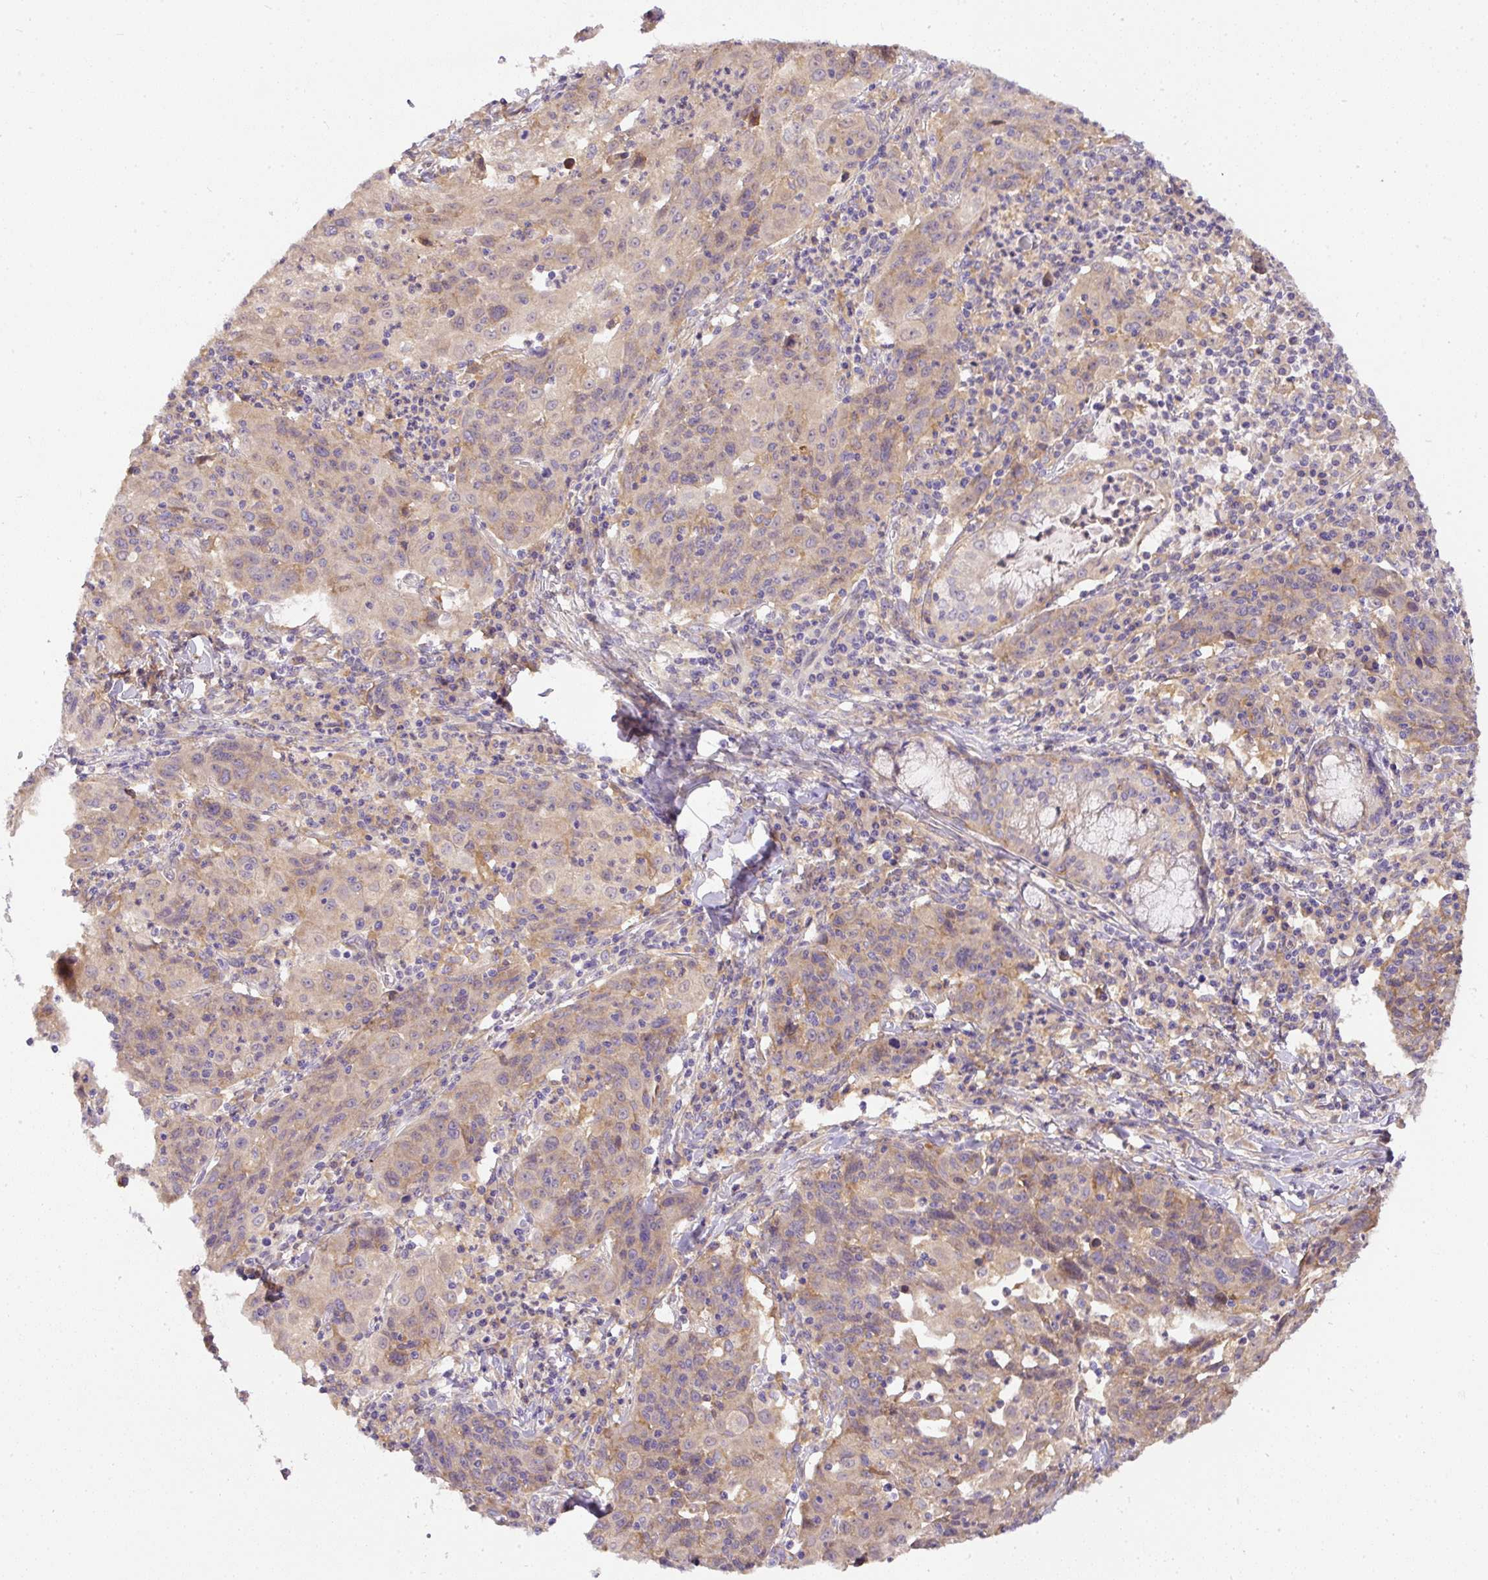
{"staining": {"intensity": "weak", "quantity": ">75%", "location": "cytoplasmic/membranous"}, "tissue": "lung cancer", "cell_type": "Tumor cells", "image_type": "cancer", "snomed": [{"axis": "morphology", "description": "Squamous cell carcinoma, NOS"}, {"axis": "morphology", "description": "Squamous cell carcinoma, metastatic, NOS"}, {"axis": "topography", "description": "Bronchus"}, {"axis": "topography", "description": "Lung"}], "caption": "Protein staining by immunohistochemistry displays weak cytoplasmic/membranous positivity in about >75% of tumor cells in lung cancer (squamous cell carcinoma).", "gene": "DAPK1", "patient": {"sex": "male", "age": 62}}